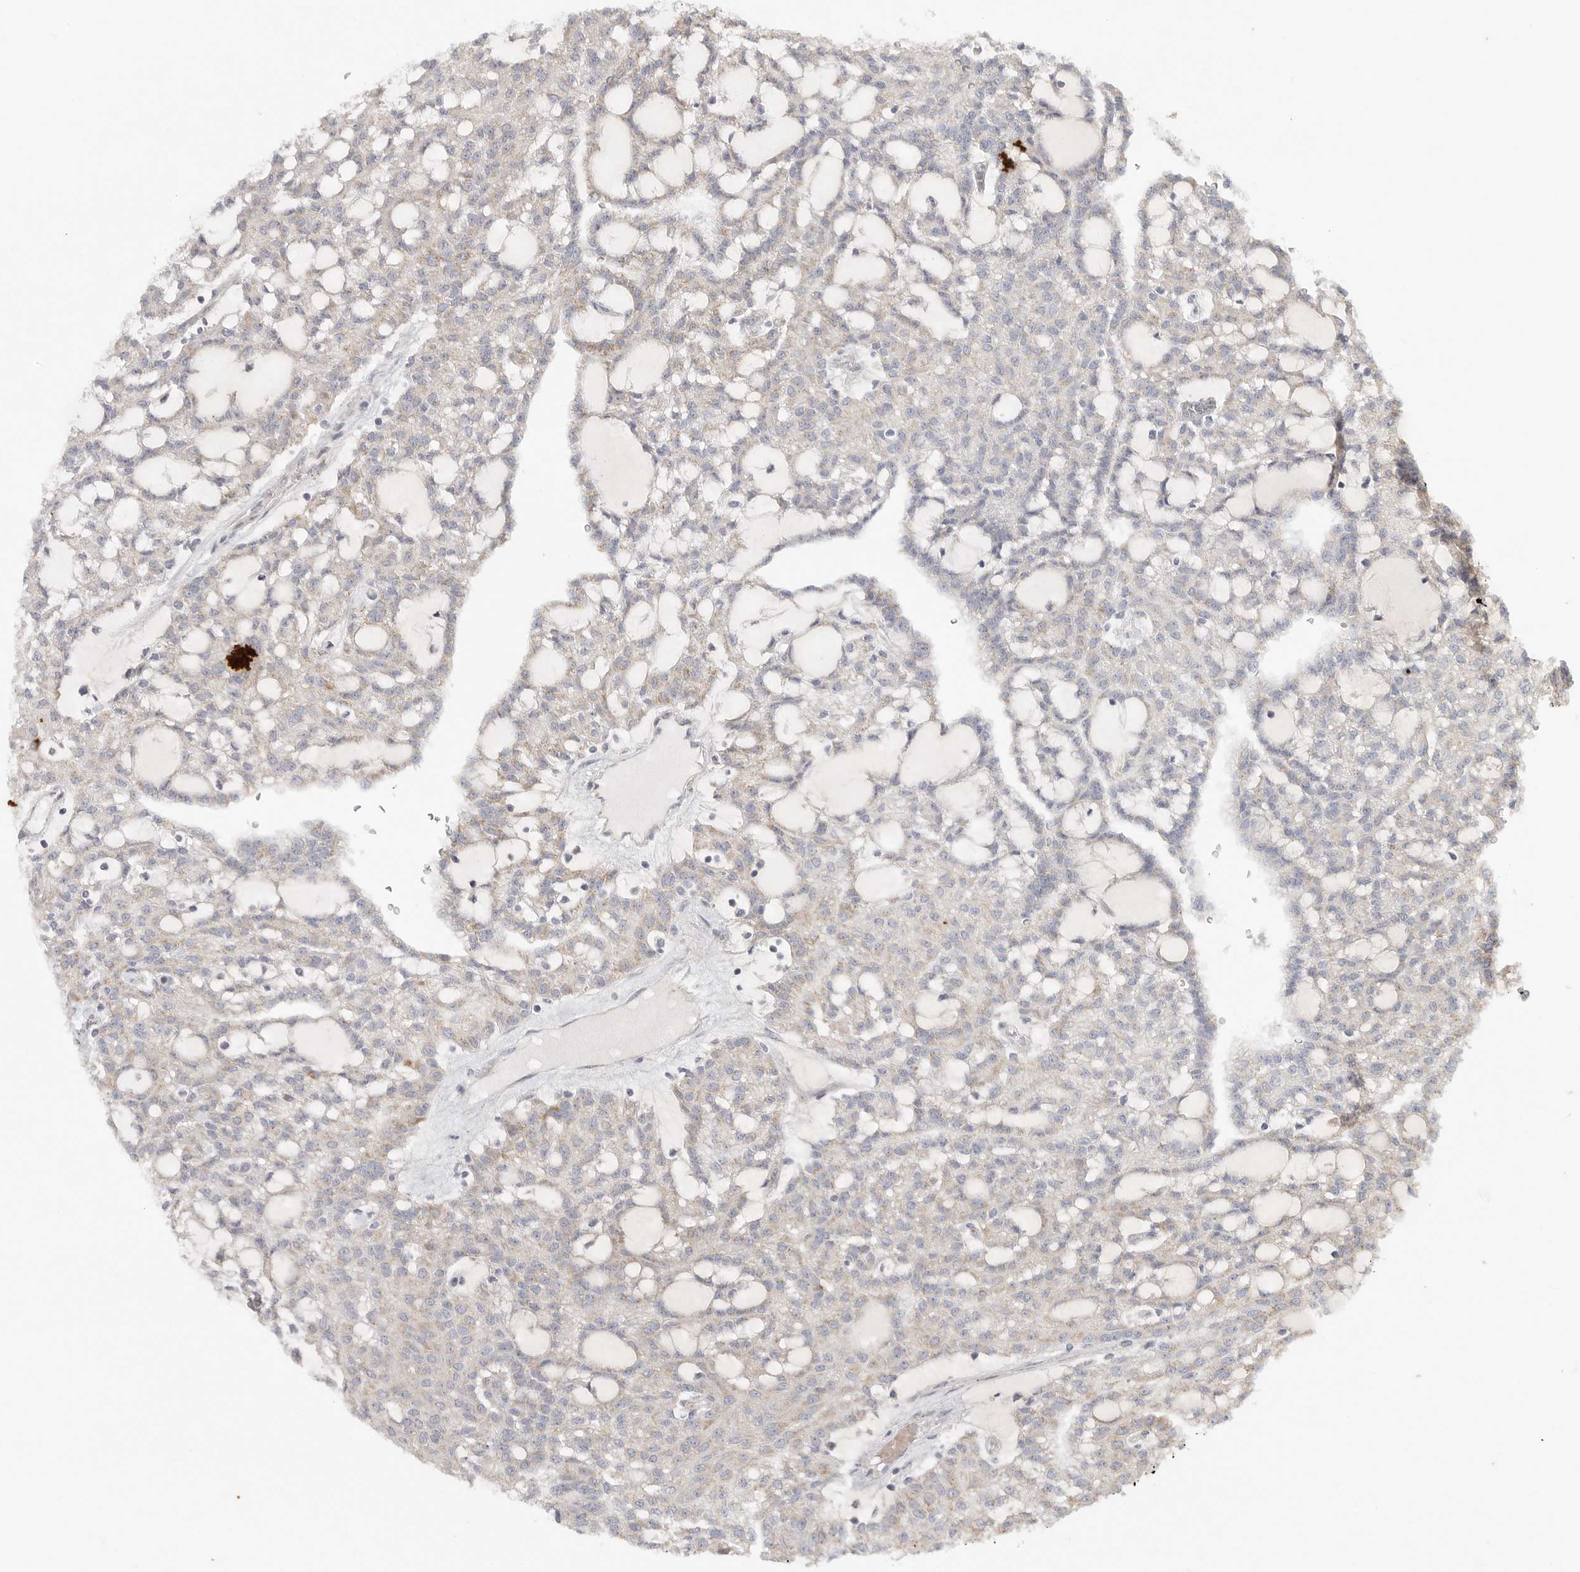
{"staining": {"intensity": "negative", "quantity": "none", "location": "none"}, "tissue": "renal cancer", "cell_type": "Tumor cells", "image_type": "cancer", "snomed": [{"axis": "morphology", "description": "Adenocarcinoma, NOS"}, {"axis": "topography", "description": "Kidney"}], "caption": "Tumor cells show no significant protein staining in renal cancer. (Immunohistochemistry (ihc), brightfield microscopy, high magnification).", "gene": "SLC25A26", "patient": {"sex": "male", "age": 63}}